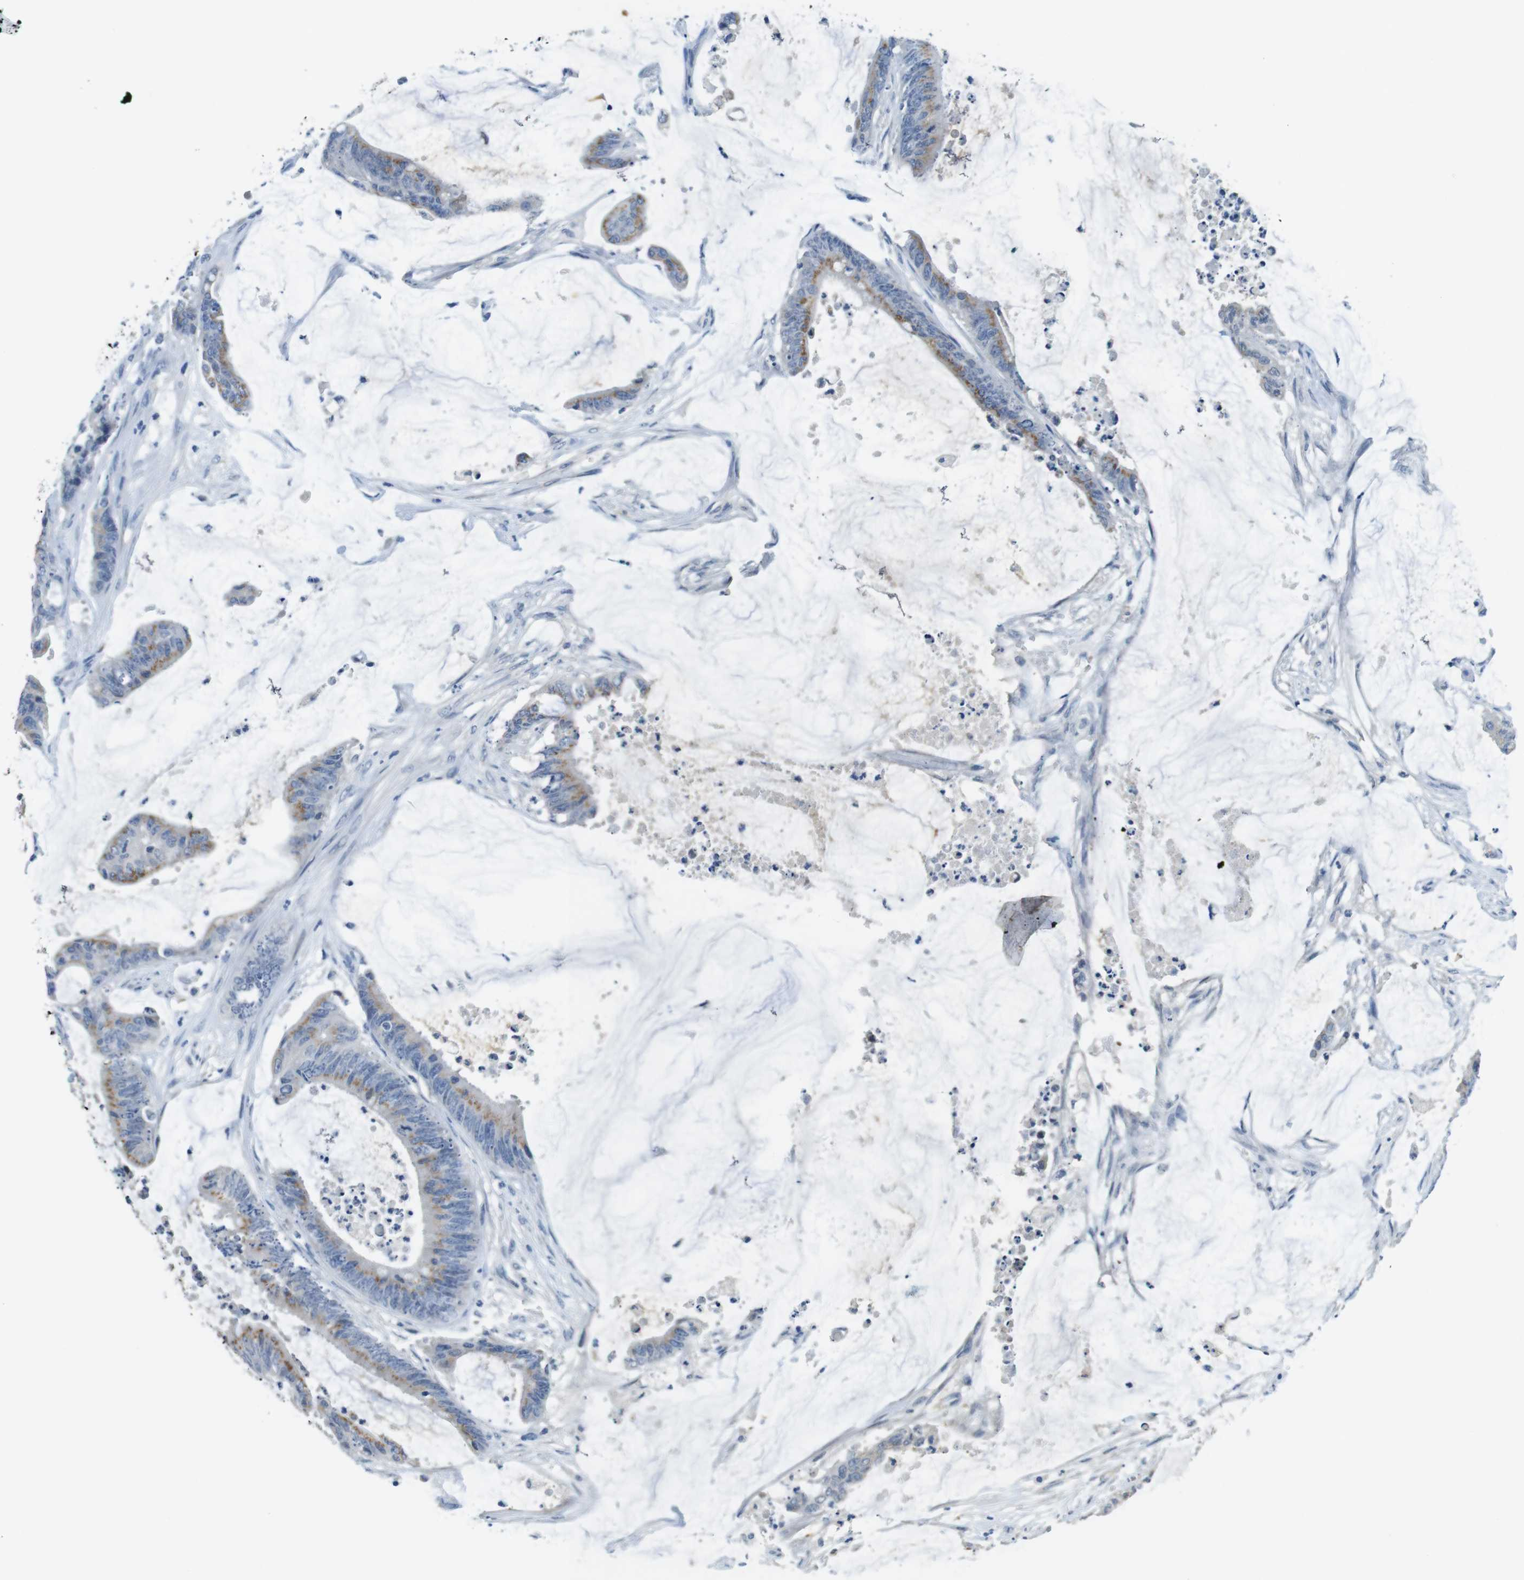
{"staining": {"intensity": "moderate", "quantity": "25%-75%", "location": "cytoplasmic/membranous"}, "tissue": "colorectal cancer", "cell_type": "Tumor cells", "image_type": "cancer", "snomed": [{"axis": "morphology", "description": "Adenocarcinoma, NOS"}, {"axis": "topography", "description": "Rectum"}], "caption": "There is medium levels of moderate cytoplasmic/membranous staining in tumor cells of colorectal adenocarcinoma, as demonstrated by immunohistochemical staining (brown color).", "gene": "SLC35A3", "patient": {"sex": "female", "age": 66}}